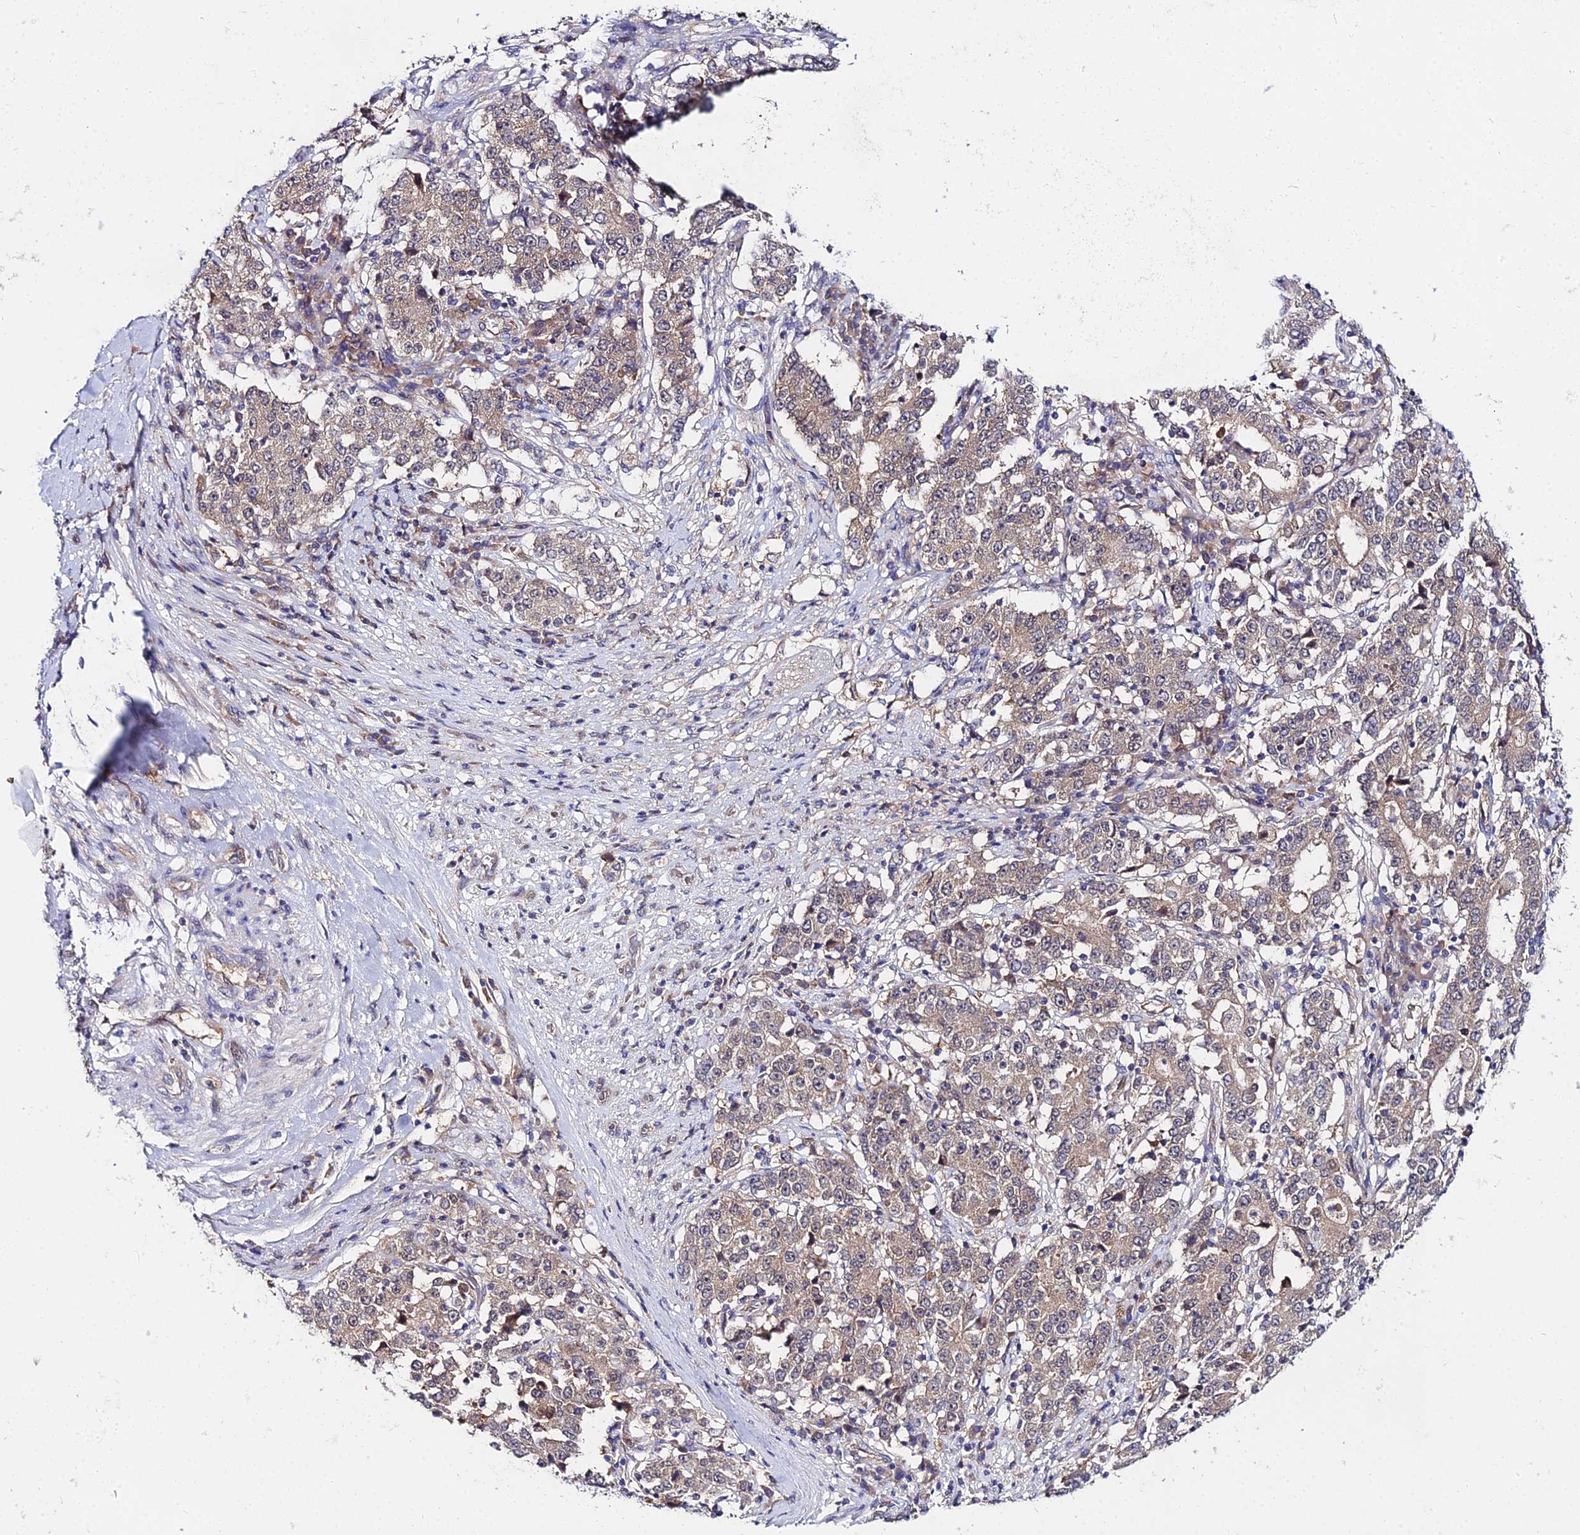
{"staining": {"intensity": "weak", "quantity": ">75%", "location": "cytoplasmic/membranous"}, "tissue": "stomach cancer", "cell_type": "Tumor cells", "image_type": "cancer", "snomed": [{"axis": "morphology", "description": "Adenocarcinoma, NOS"}, {"axis": "topography", "description": "Stomach"}], "caption": "Weak cytoplasmic/membranous staining for a protein is appreciated in approximately >75% of tumor cells of stomach cancer using IHC.", "gene": "PPP2R2C", "patient": {"sex": "male", "age": 59}}